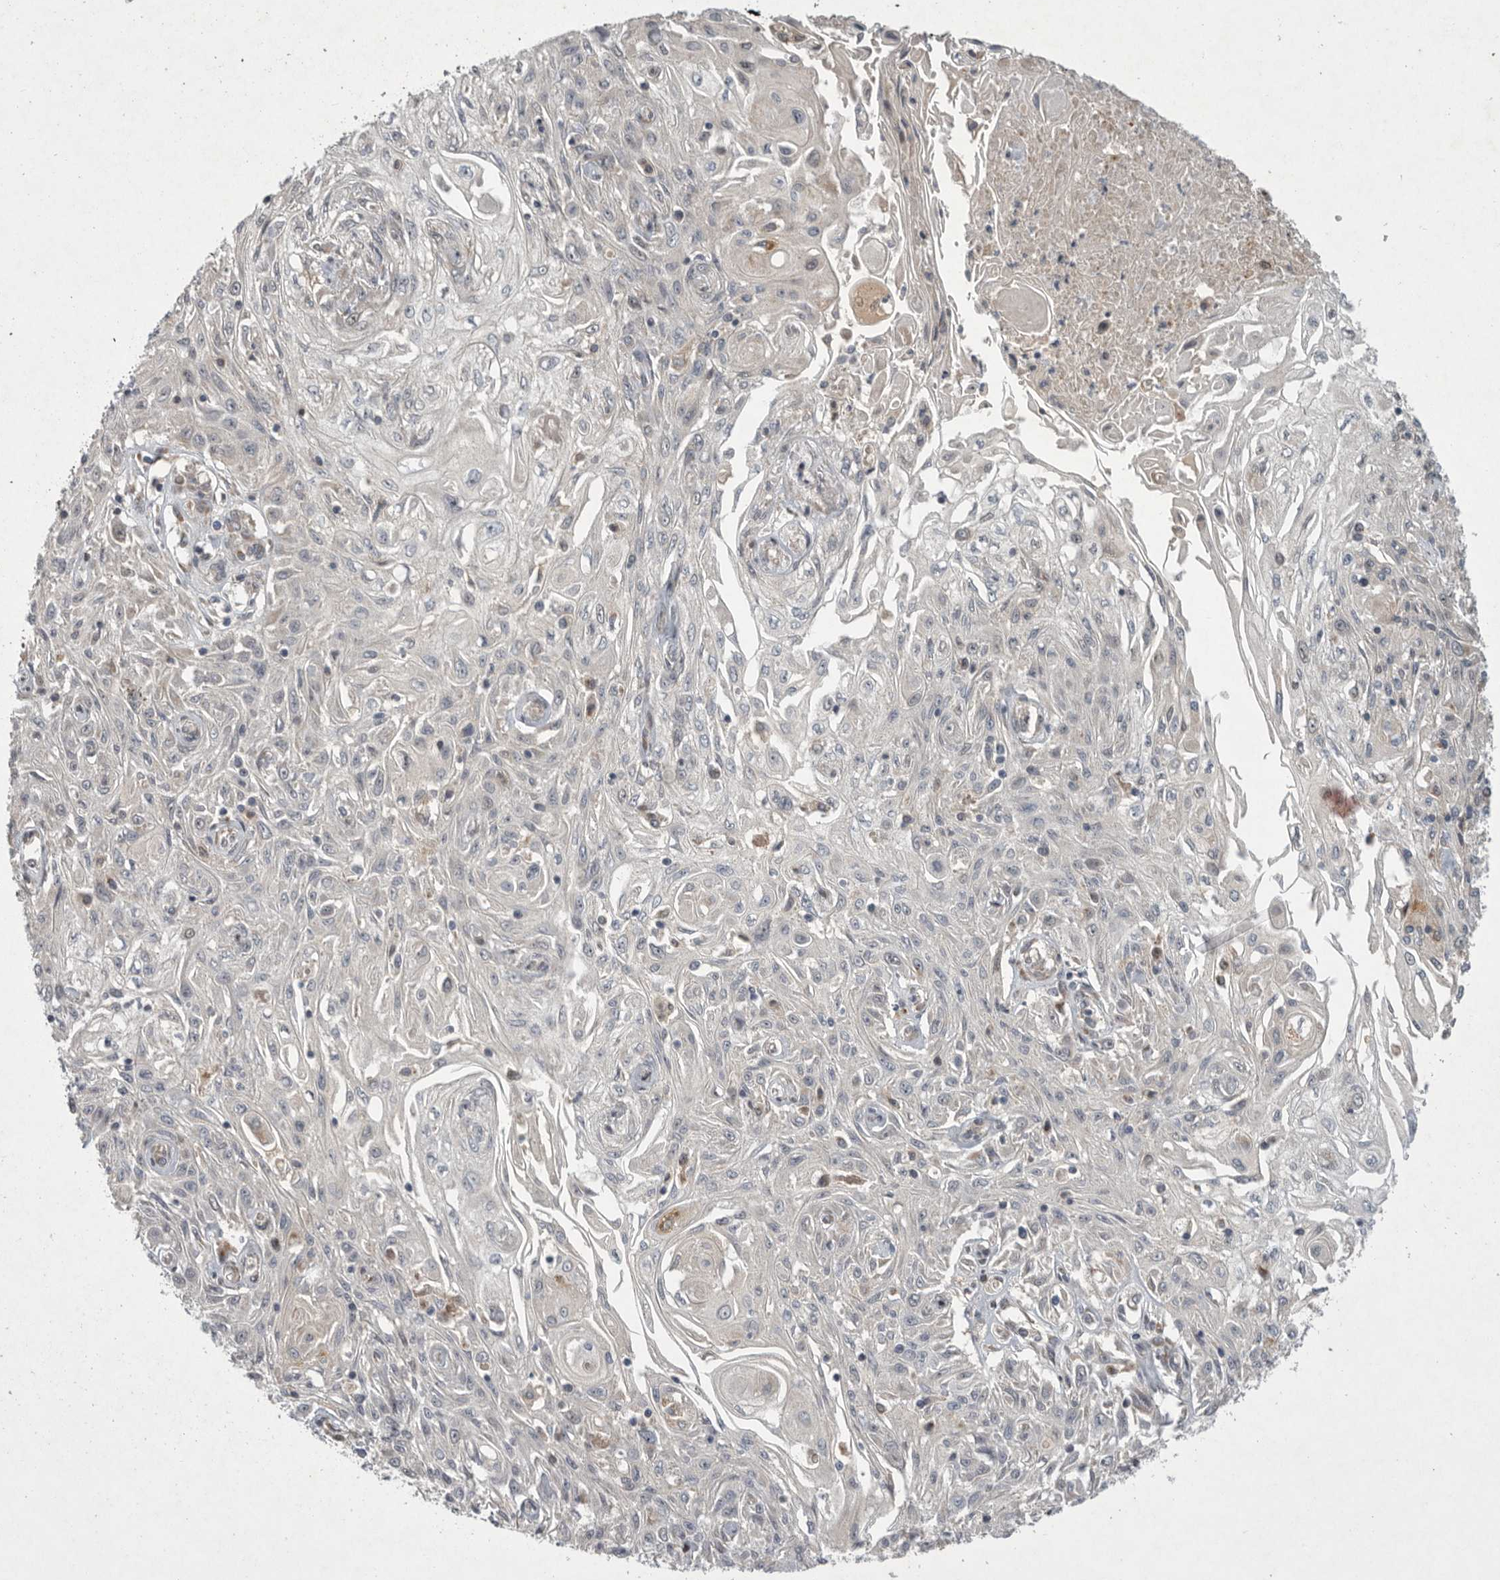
{"staining": {"intensity": "negative", "quantity": "none", "location": "none"}, "tissue": "skin cancer", "cell_type": "Tumor cells", "image_type": "cancer", "snomed": [{"axis": "morphology", "description": "Squamous cell carcinoma, NOS"}, {"axis": "morphology", "description": "Squamous cell carcinoma, metastatic, NOS"}, {"axis": "topography", "description": "Skin"}, {"axis": "topography", "description": "Lymph node"}], "caption": "Metastatic squamous cell carcinoma (skin) stained for a protein using immunohistochemistry (IHC) demonstrates no expression tumor cells.", "gene": "MAN2A1", "patient": {"sex": "male", "age": 75}}